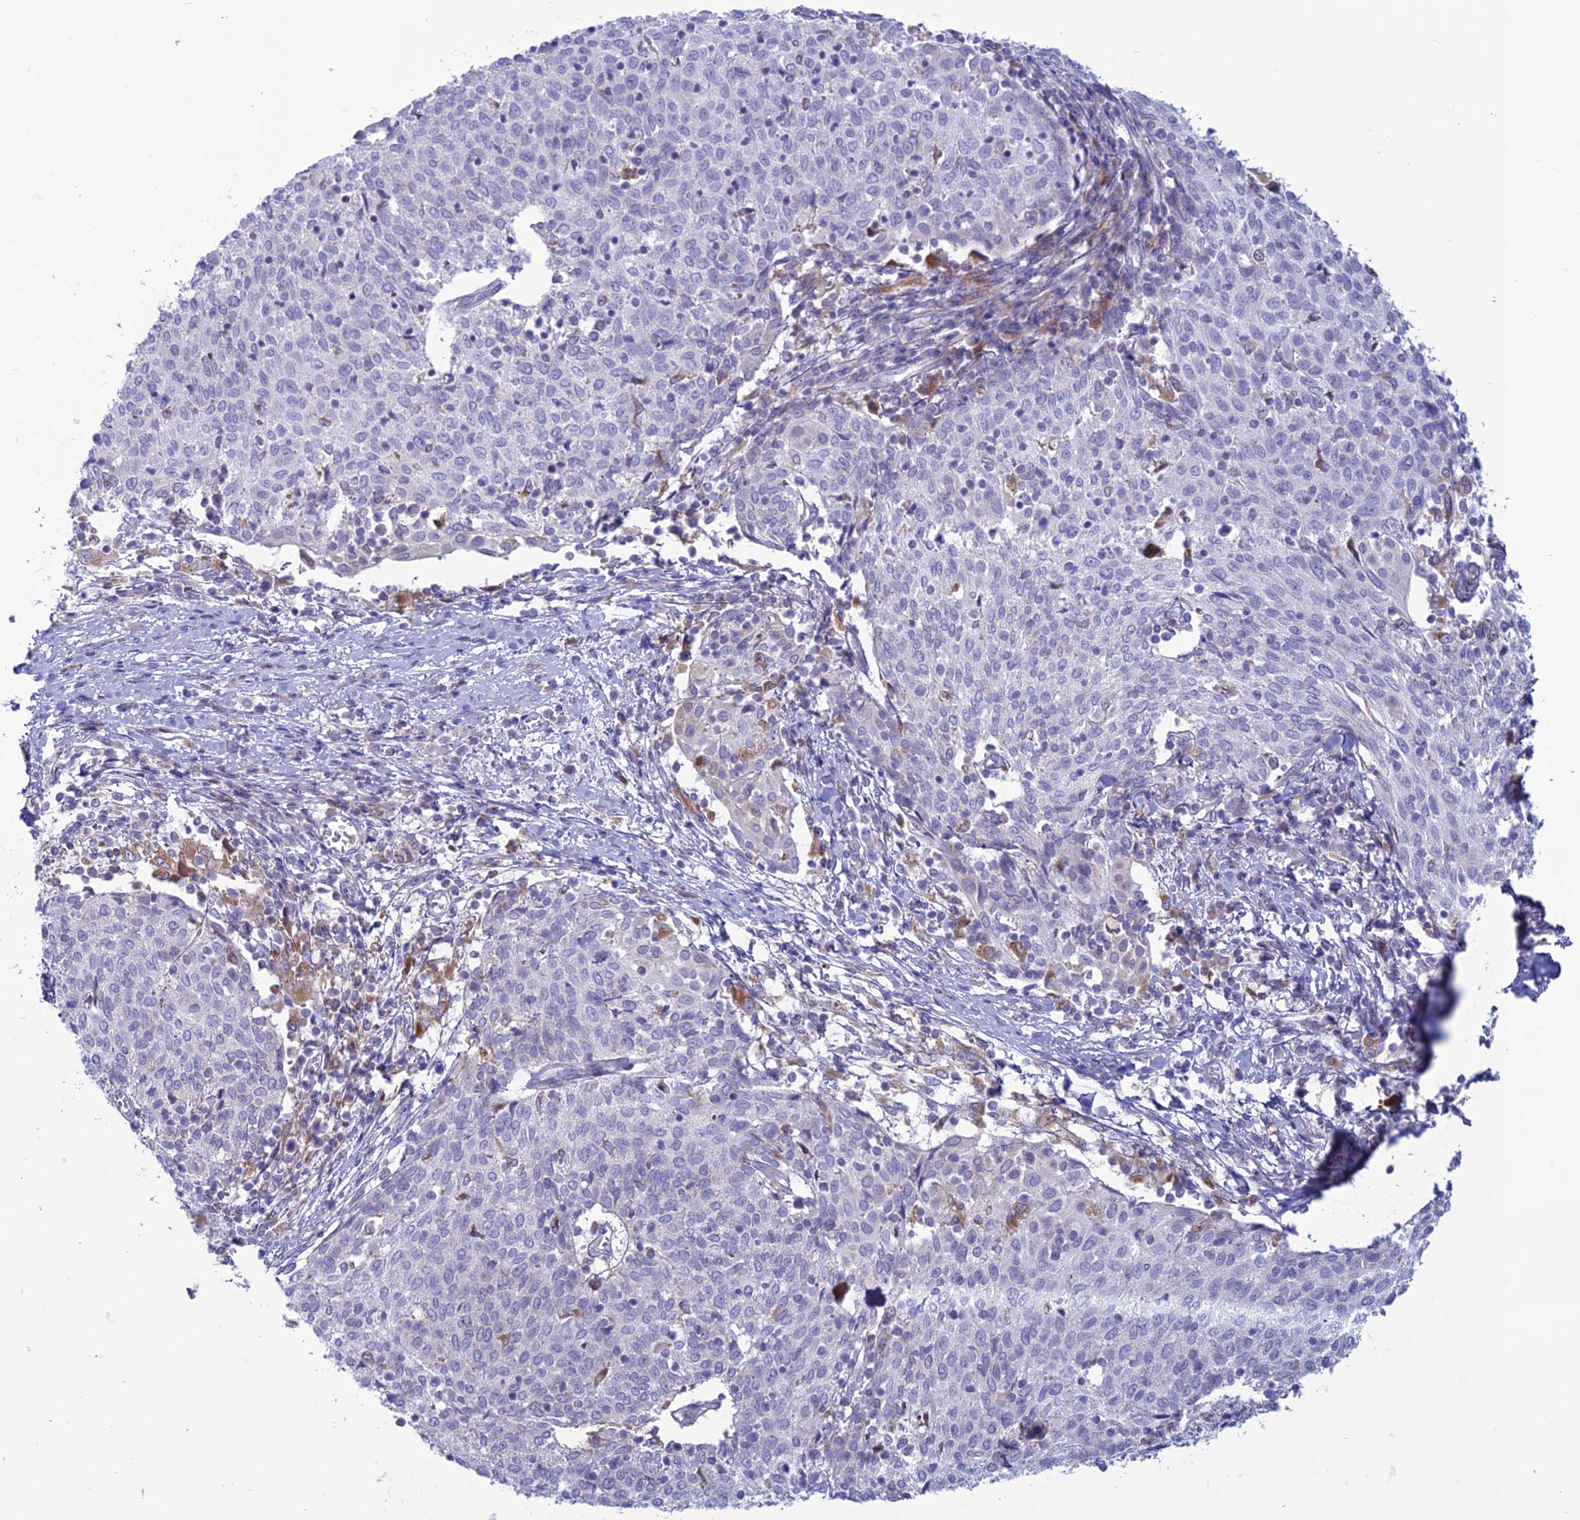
{"staining": {"intensity": "negative", "quantity": "none", "location": "none"}, "tissue": "cervical cancer", "cell_type": "Tumor cells", "image_type": "cancer", "snomed": [{"axis": "morphology", "description": "Squamous cell carcinoma, NOS"}, {"axis": "topography", "description": "Cervix"}], "caption": "Tumor cells show no significant expression in cervical squamous cell carcinoma.", "gene": "CLCN7", "patient": {"sex": "female", "age": 52}}